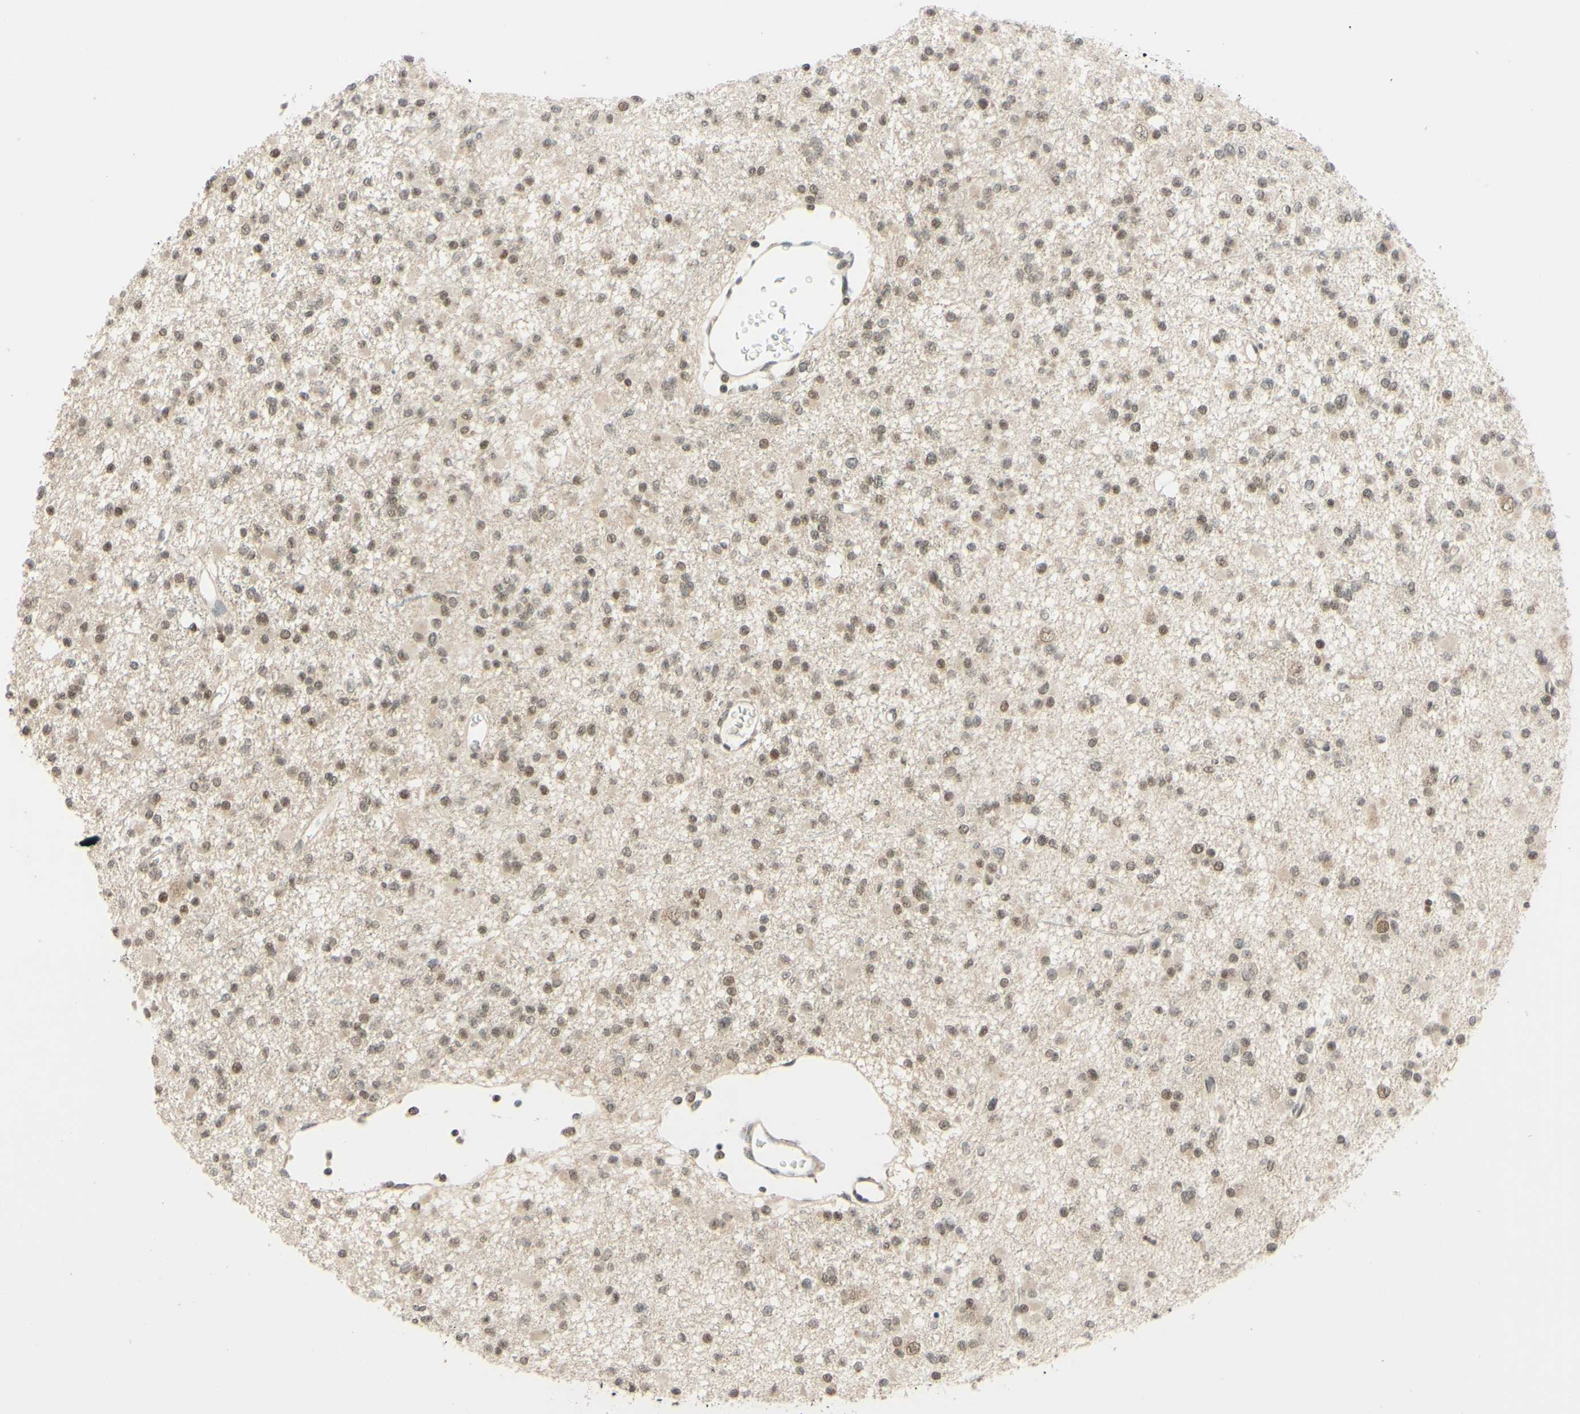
{"staining": {"intensity": "moderate", "quantity": ">75%", "location": "nuclear"}, "tissue": "glioma", "cell_type": "Tumor cells", "image_type": "cancer", "snomed": [{"axis": "morphology", "description": "Glioma, malignant, Low grade"}, {"axis": "topography", "description": "Brain"}], "caption": "There is medium levels of moderate nuclear expression in tumor cells of glioma, as demonstrated by immunohistochemical staining (brown color).", "gene": "SMARCB1", "patient": {"sex": "female", "age": 22}}